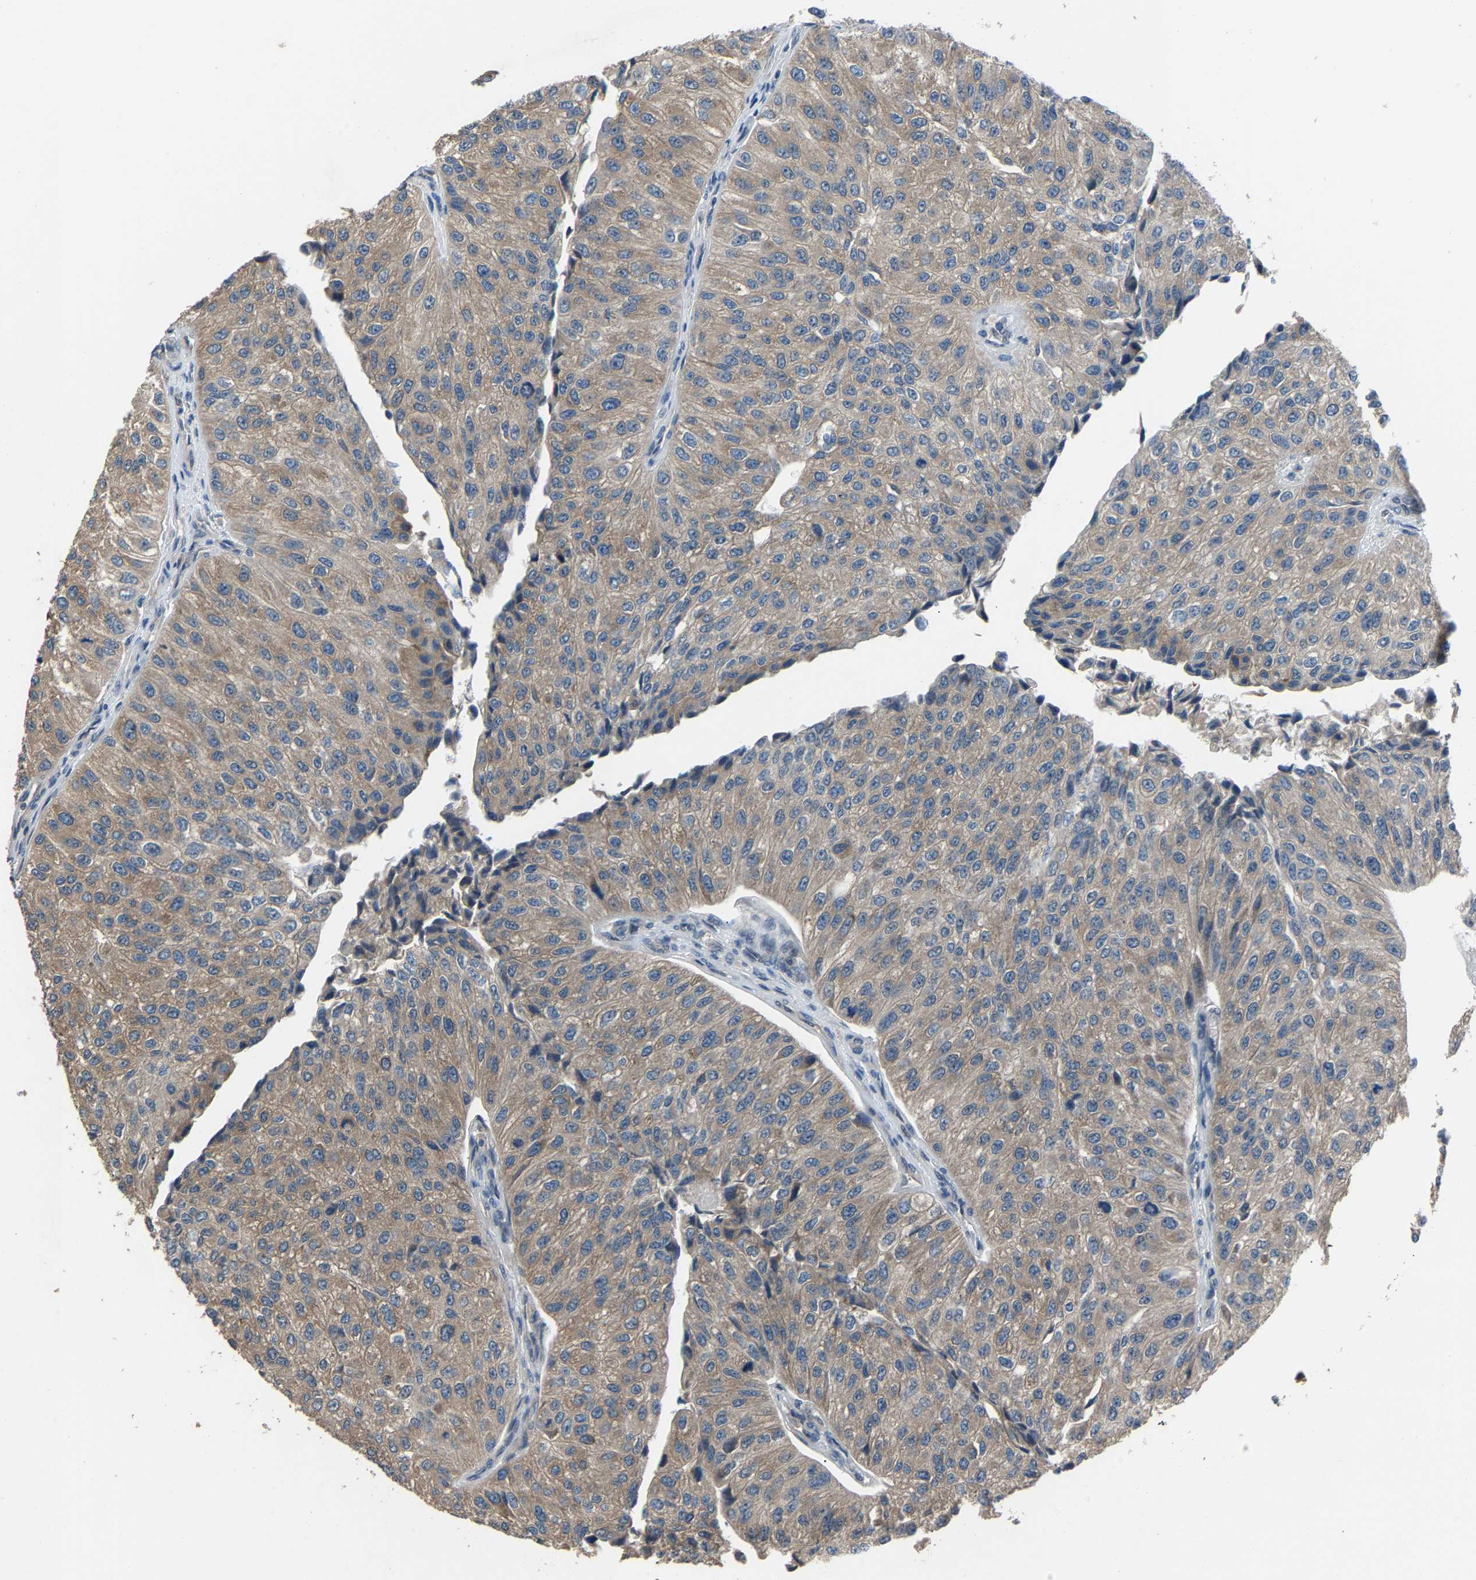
{"staining": {"intensity": "weak", "quantity": ">75%", "location": "cytoplasmic/membranous"}, "tissue": "urothelial cancer", "cell_type": "Tumor cells", "image_type": "cancer", "snomed": [{"axis": "morphology", "description": "Urothelial carcinoma, High grade"}, {"axis": "topography", "description": "Kidney"}, {"axis": "topography", "description": "Urinary bladder"}], "caption": "The histopathology image demonstrates a brown stain indicating the presence of a protein in the cytoplasmic/membranous of tumor cells in urothelial cancer.", "gene": "ABCC9", "patient": {"sex": "male", "age": 77}}